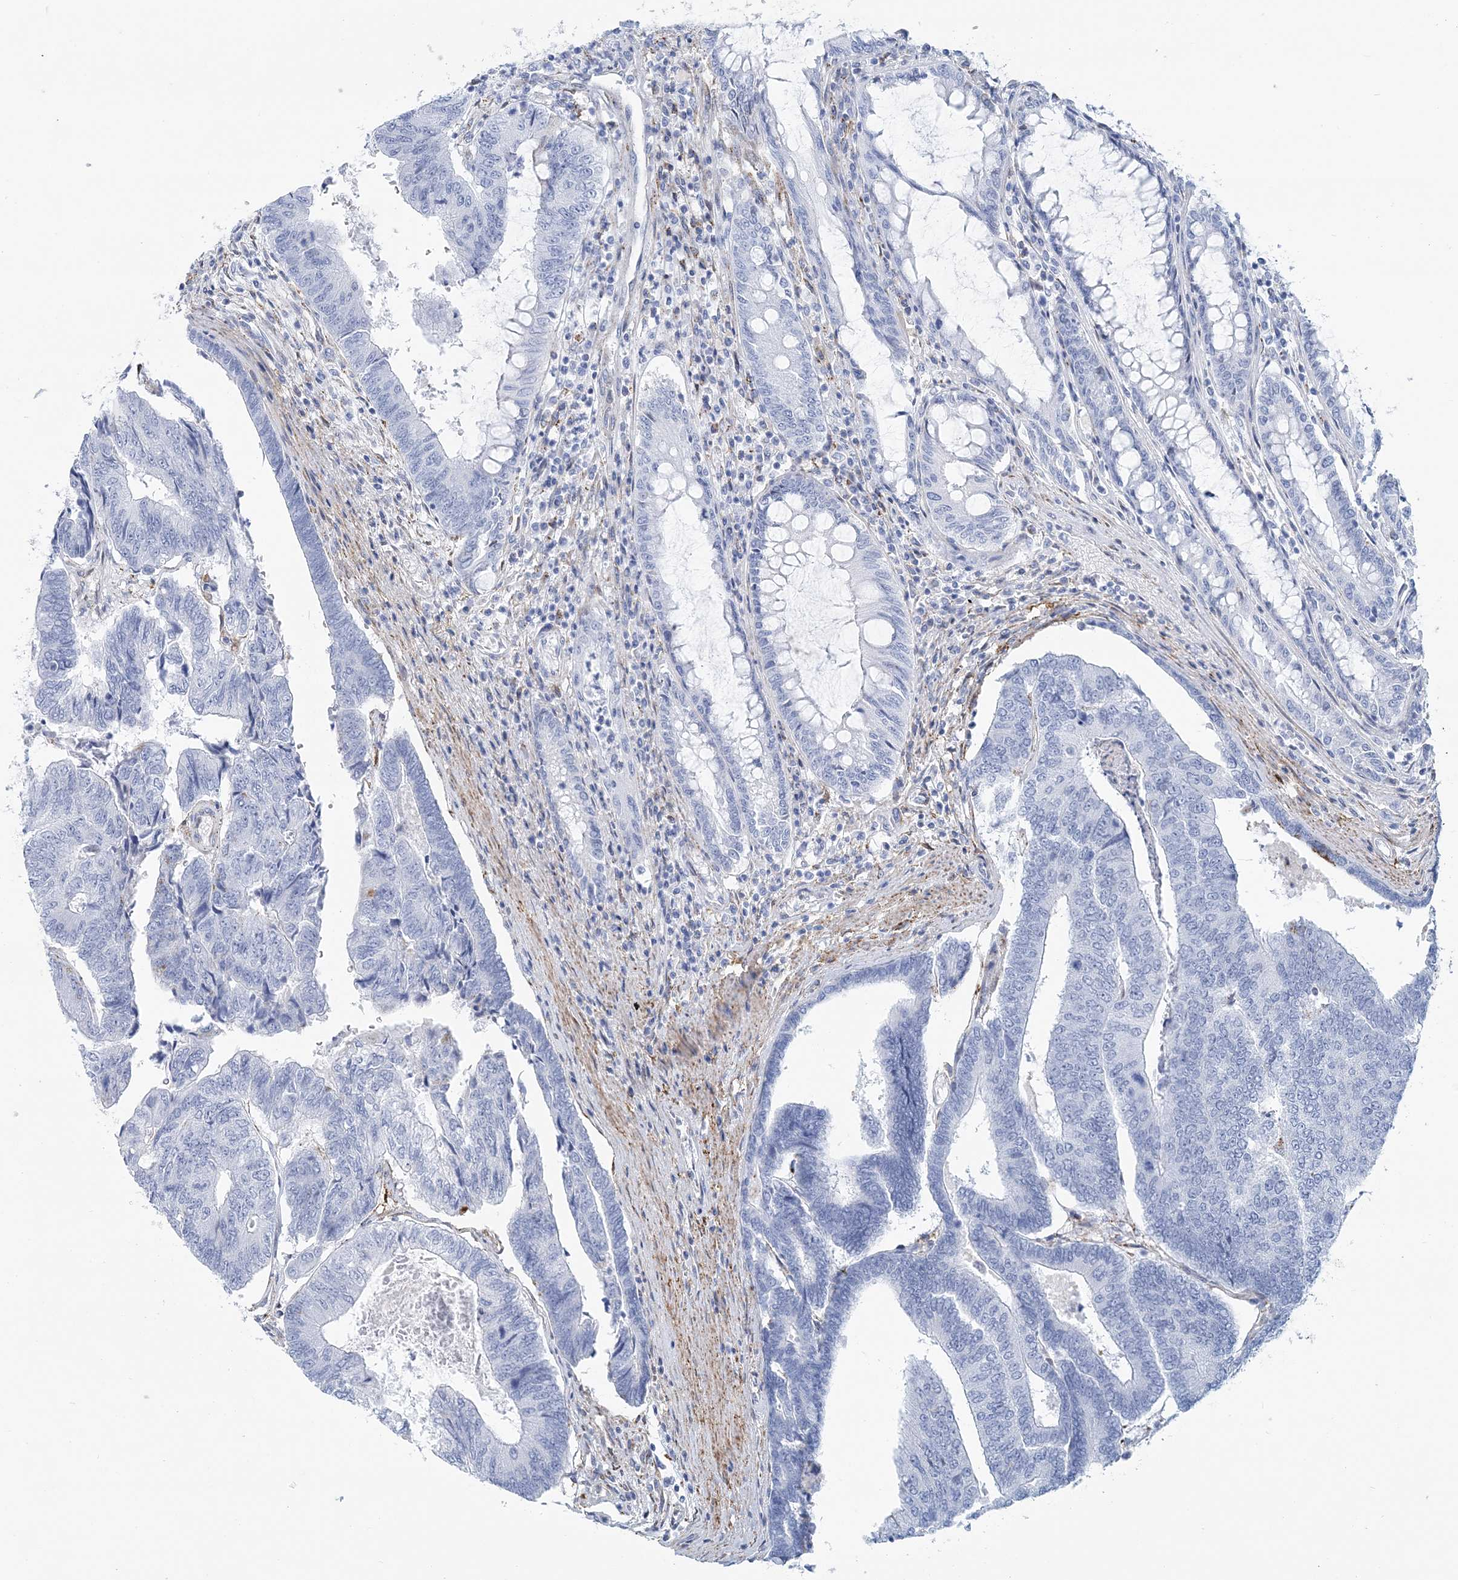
{"staining": {"intensity": "negative", "quantity": "none", "location": "none"}, "tissue": "colorectal cancer", "cell_type": "Tumor cells", "image_type": "cancer", "snomed": [{"axis": "morphology", "description": "Adenocarcinoma, NOS"}, {"axis": "topography", "description": "Colon"}], "caption": "A high-resolution histopathology image shows IHC staining of colorectal cancer (adenocarcinoma), which shows no significant staining in tumor cells.", "gene": "NKX6-1", "patient": {"sex": "female", "age": 67}}